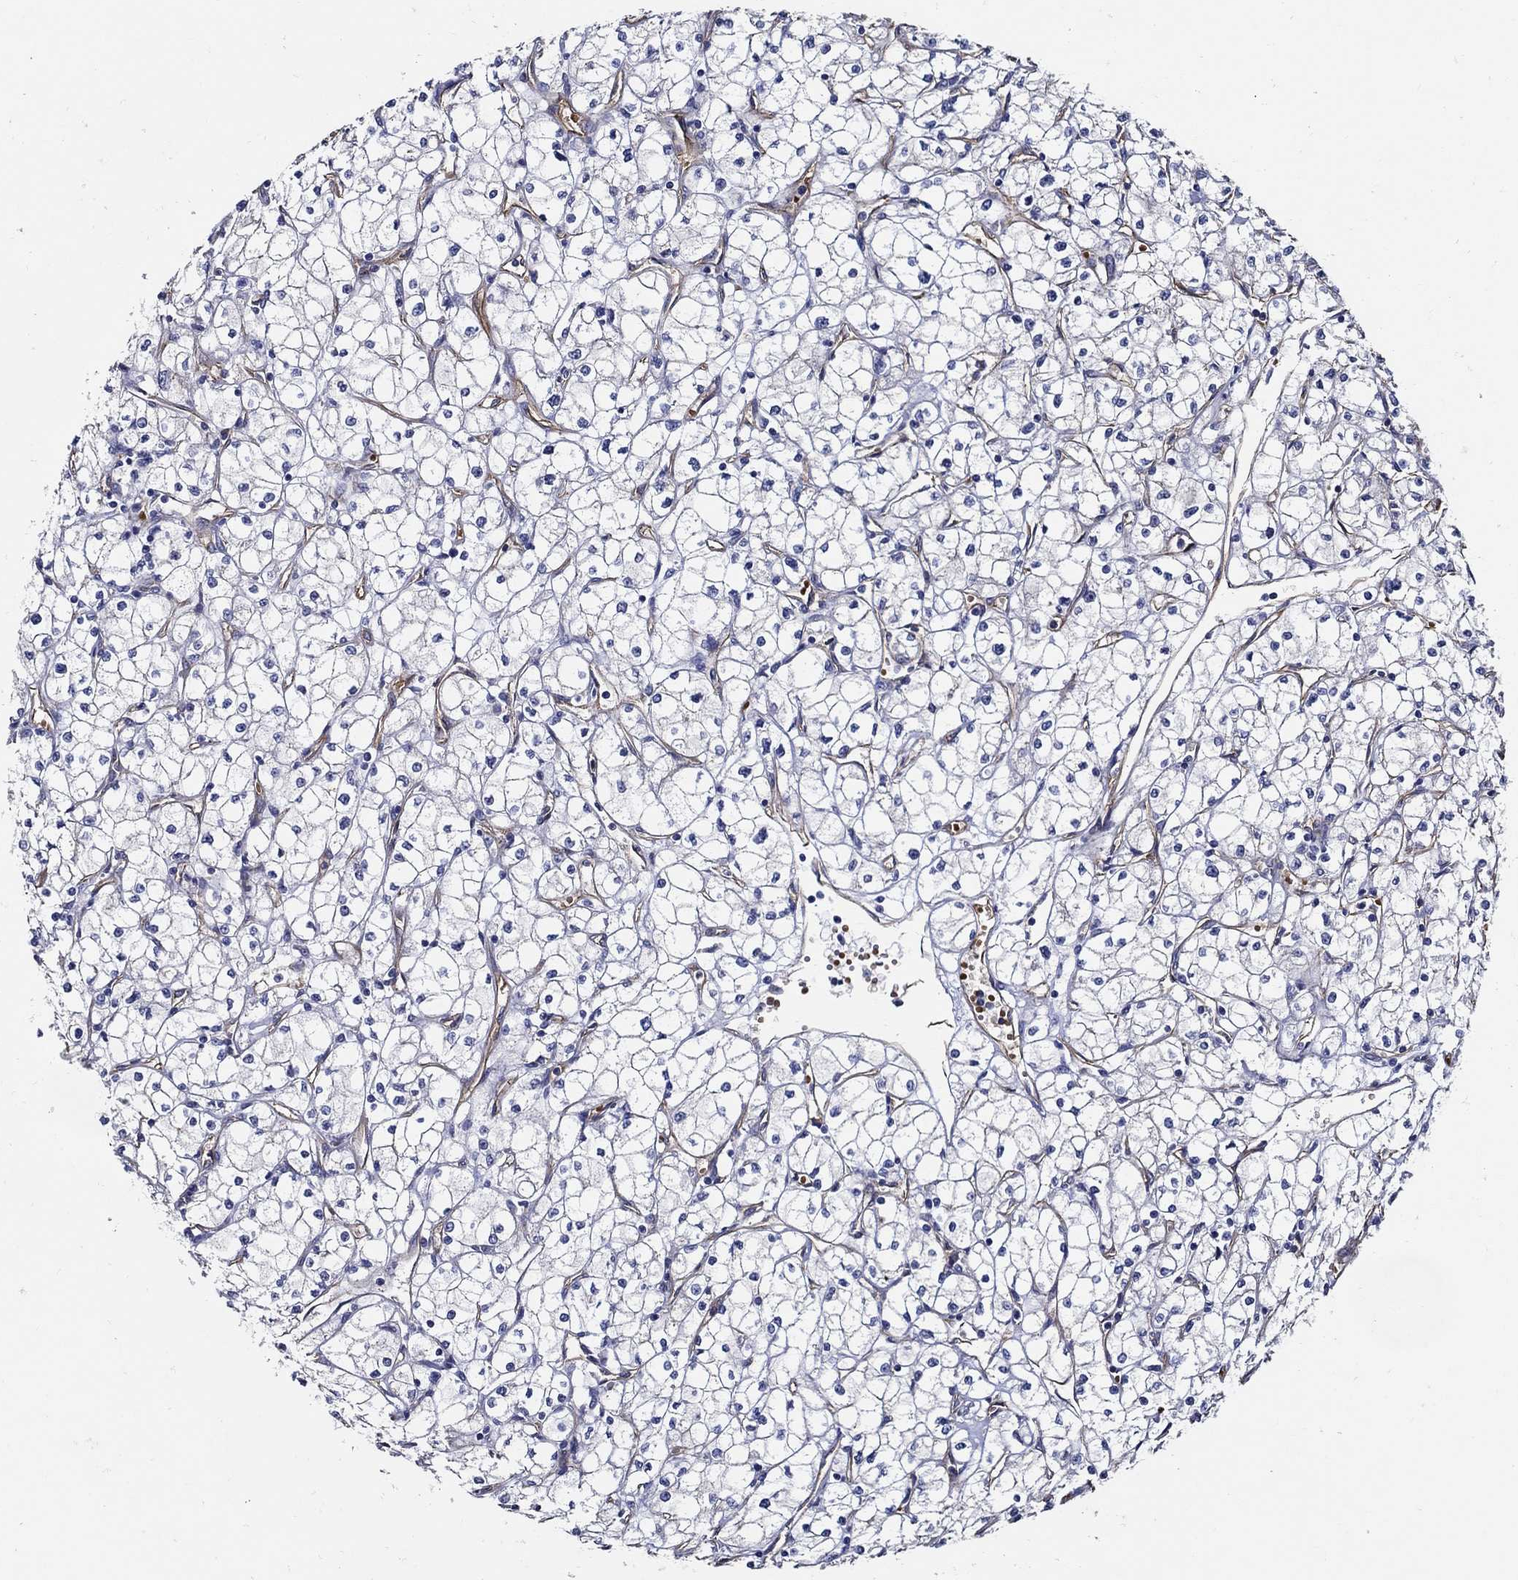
{"staining": {"intensity": "negative", "quantity": "none", "location": "none"}, "tissue": "renal cancer", "cell_type": "Tumor cells", "image_type": "cancer", "snomed": [{"axis": "morphology", "description": "Adenocarcinoma, NOS"}, {"axis": "topography", "description": "Kidney"}], "caption": "Human renal cancer (adenocarcinoma) stained for a protein using IHC reveals no staining in tumor cells.", "gene": "APBB3", "patient": {"sex": "male", "age": 67}}